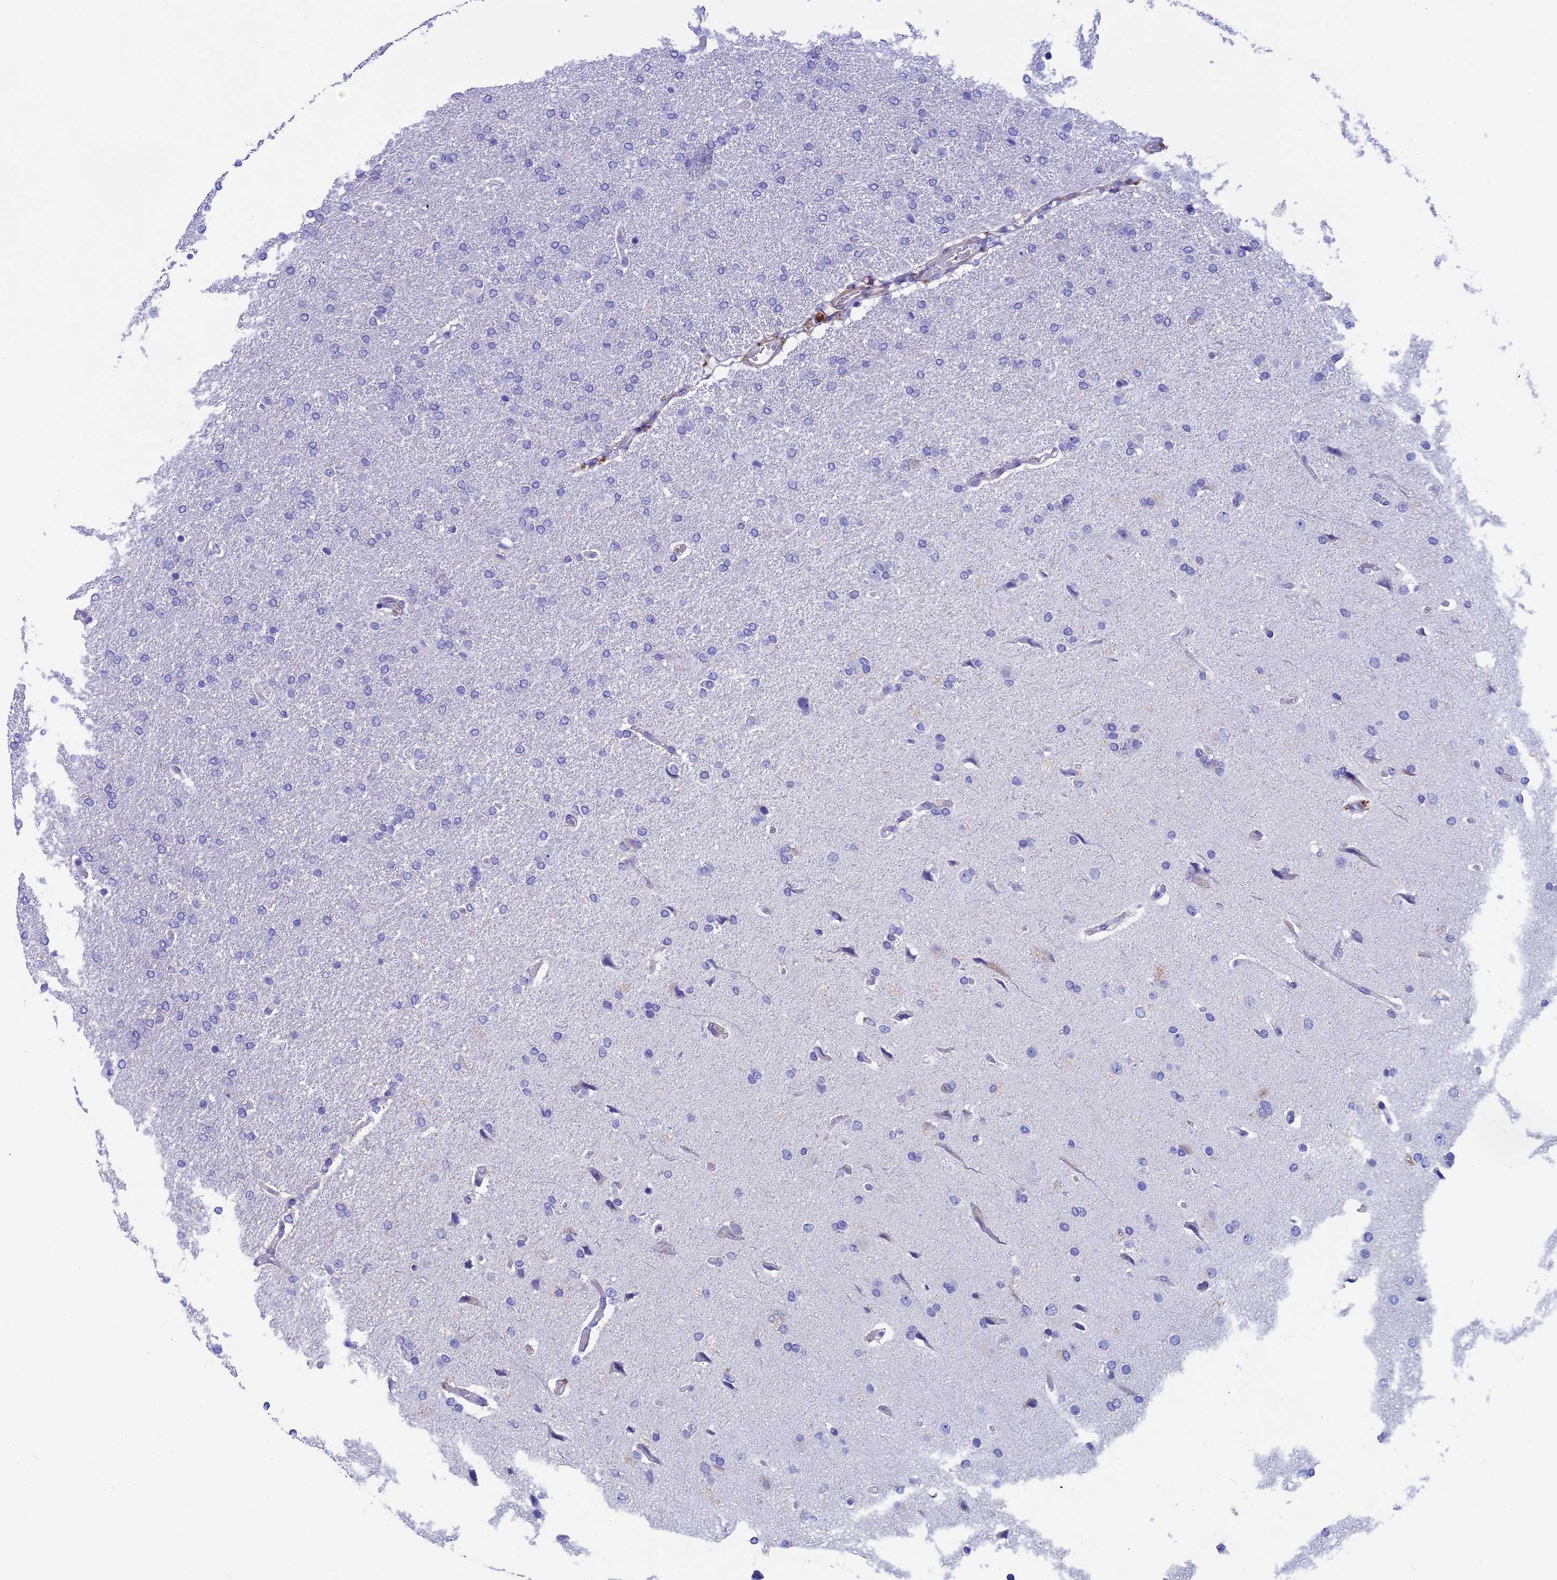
{"staining": {"intensity": "negative", "quantity": "none", "location": "none"}, "tissue": "glioma", "cell_type": "Tumor cells", "image_type": "cancer", "snomed": [{"axis": "morphology", "description": "Glioma, malignant, High grade"}, {"axis": "topography", "description": "Brain"}], "caption": "The histopathology image demonstrates no staining of tumor cells in malignant high-grade glioma.", "gene": "ADH7", "patient": {"sex": "male", "age": 72}}